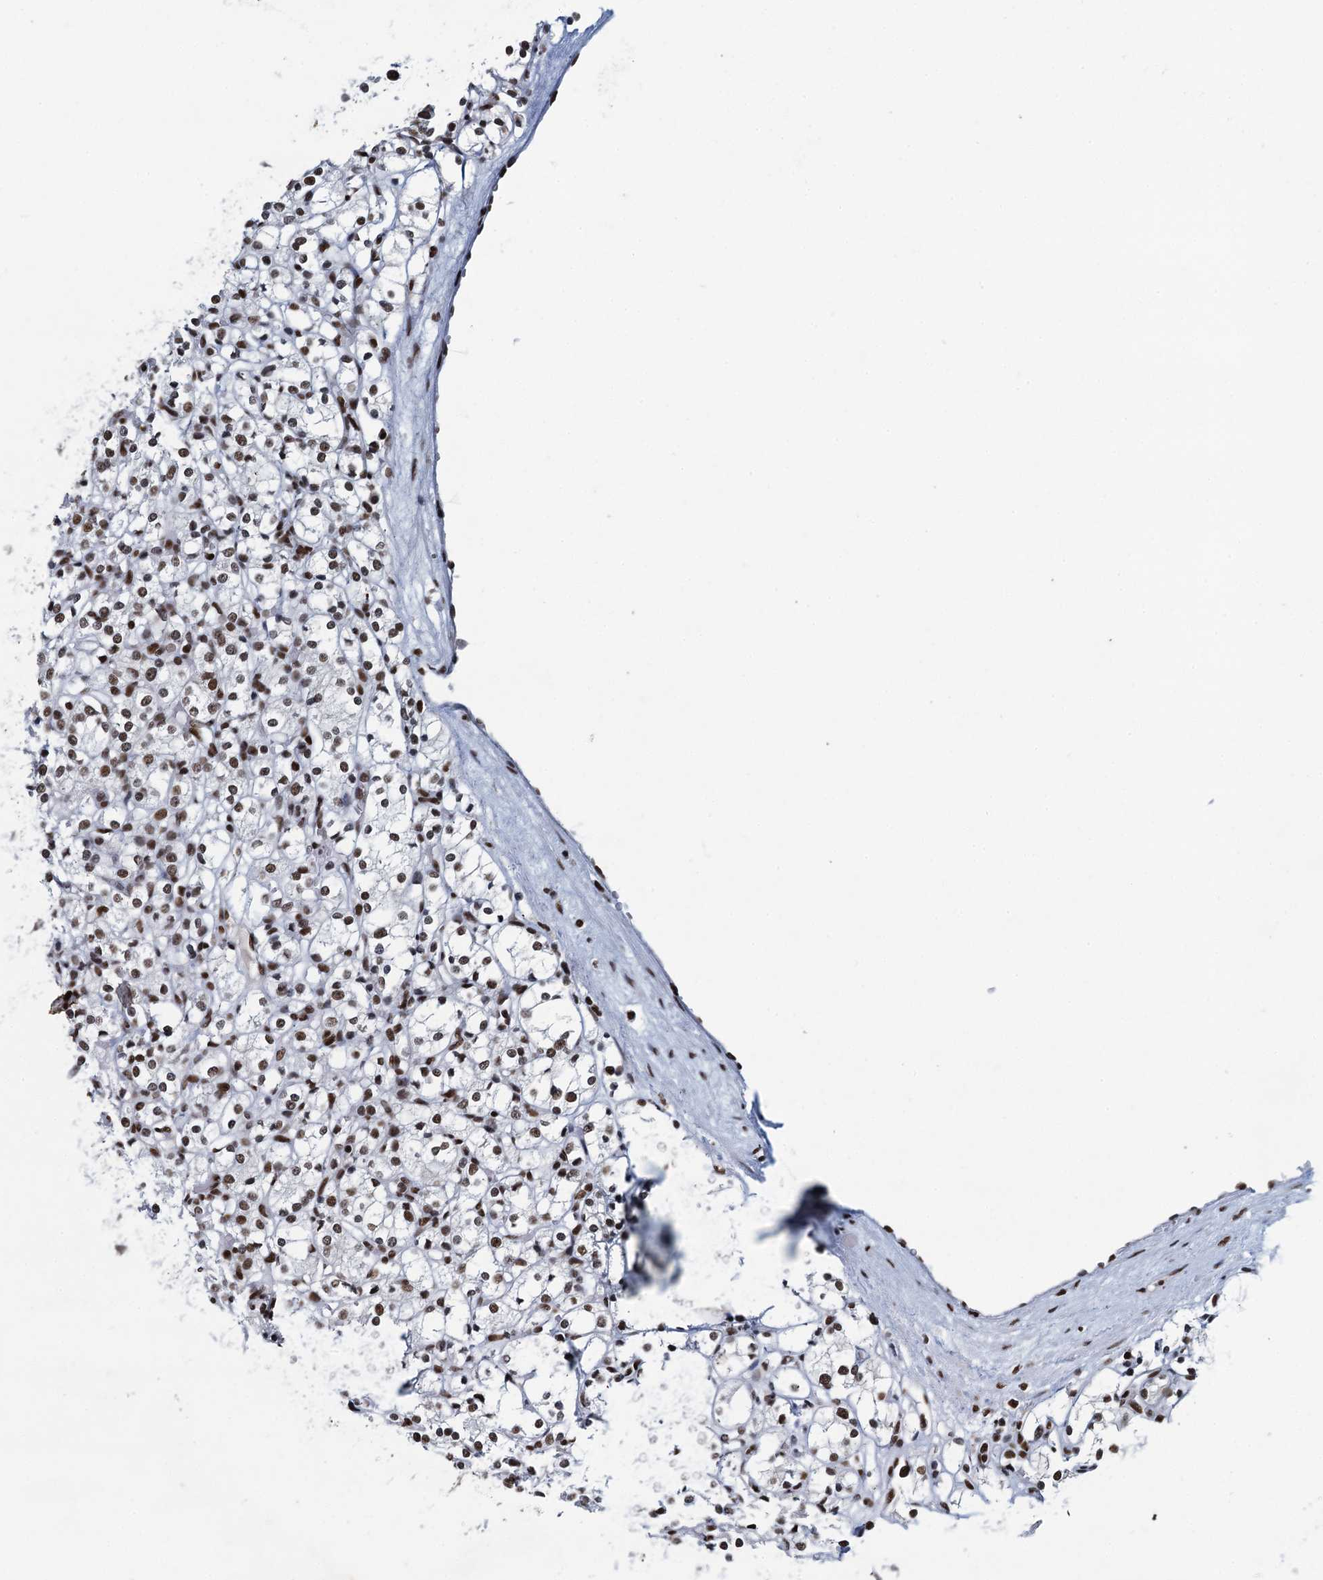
{"staining": {"intensity": "moderate", "quantity": "<25%", "location": "nuclear"}, "tissue": "renal cancer", "cell_type": "Tumor cells", "image_type": "cancer", "snomed": [{"axis": "morphology", "description": "Adenocarcinoma, NOS"}, {"axis": "topography", "description": "Kidney"}], "caption": "A high-resolution photomicrograph shows immunohistochemistry (IHC) staining of renal cancer, which demonstrates moderate nuclear staining in approximately <25% of tumor cells.", "gene": "HNRNPUL2", "patient": {"sex": "male", "age": 77}}